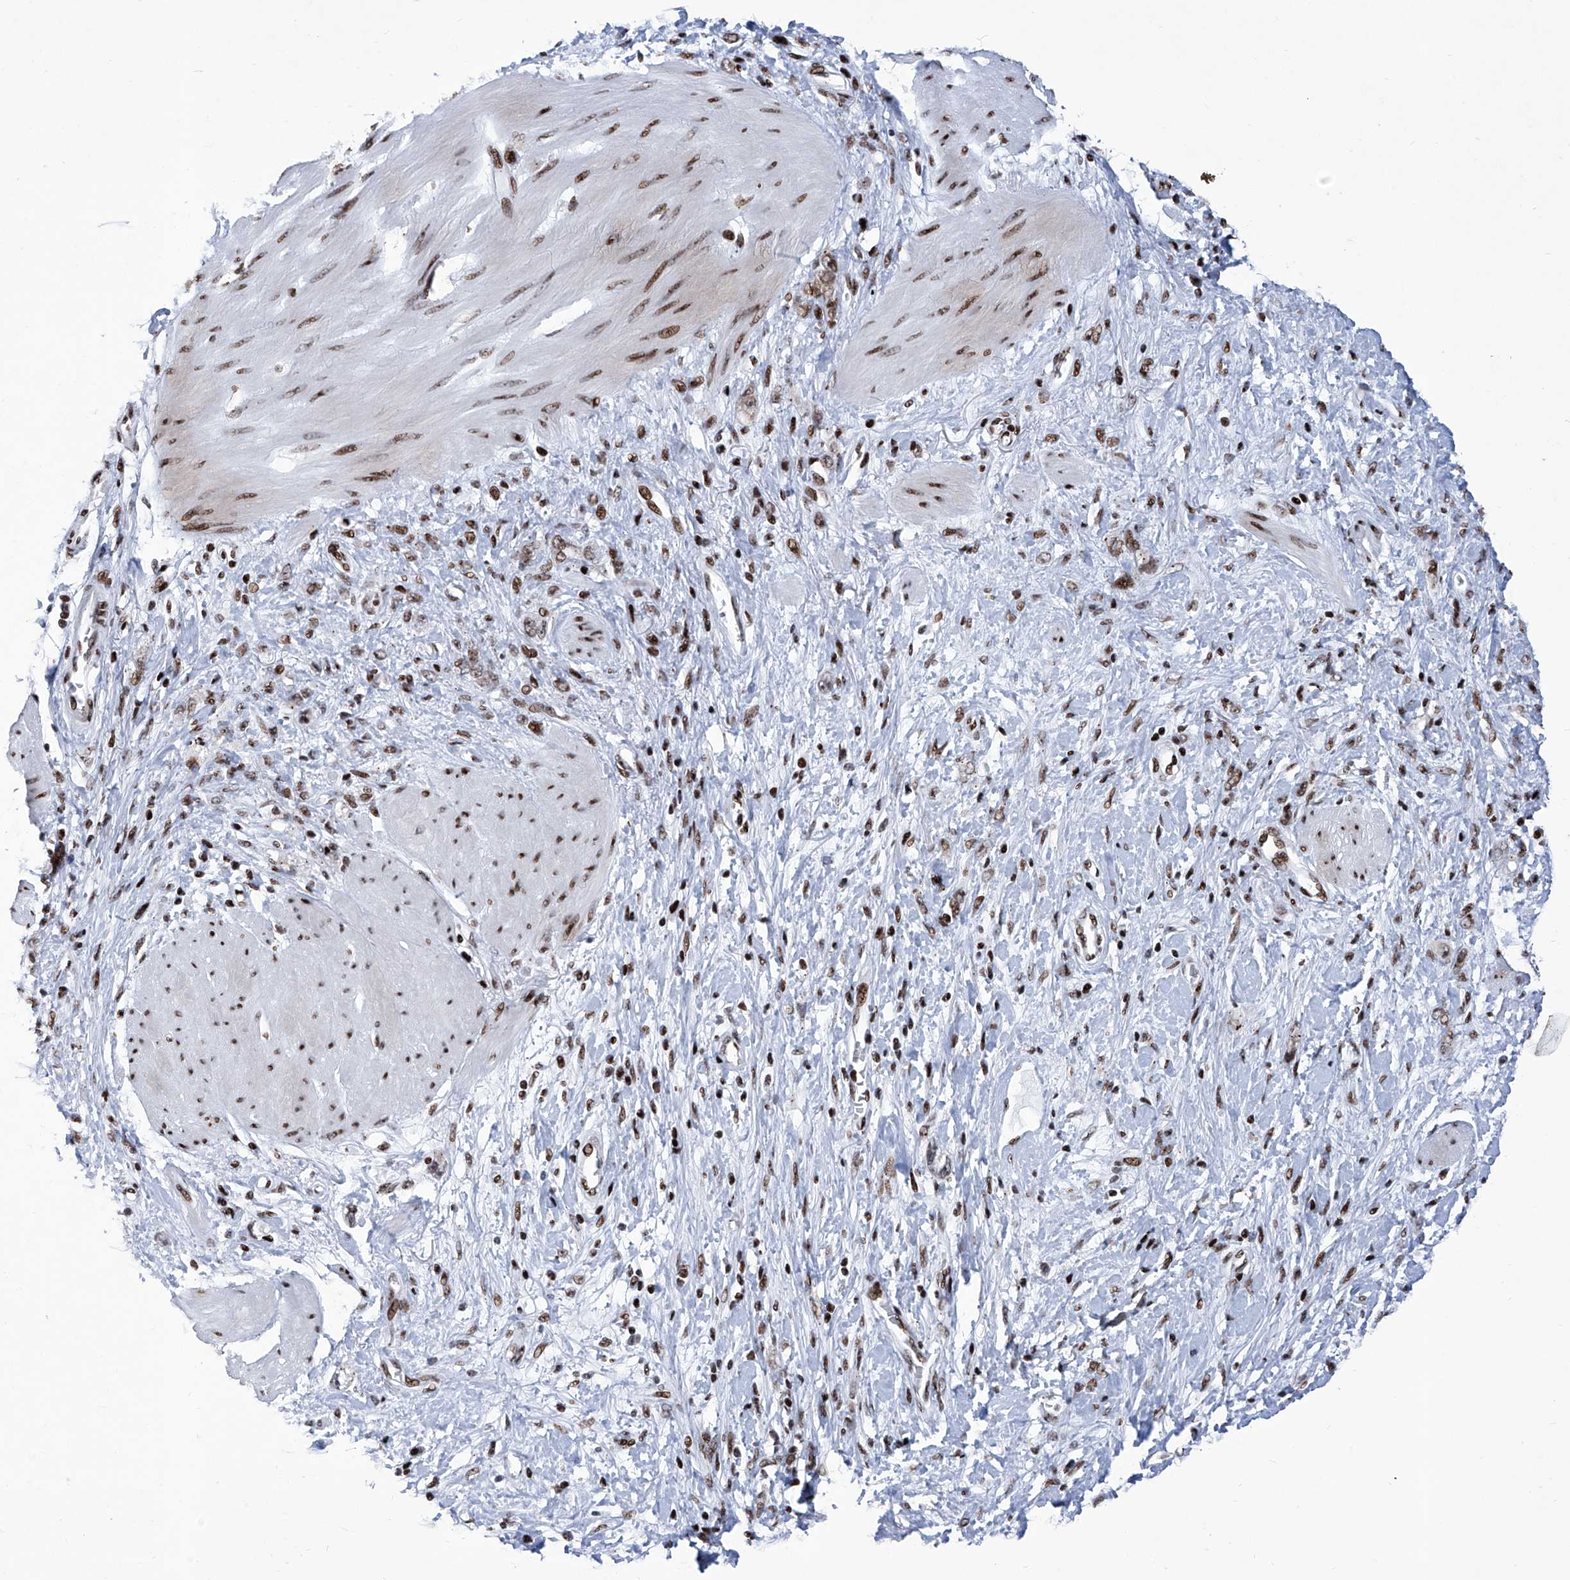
{"staining": {"intensity": "moderate", "quantity": ">75%", "location": "nuclear"}, "tissue": "stomach cancer", "cell_type": "Tumor cells", "image_type": "cancer", "snomed": [{"axis": "morphology", "description": "Adenocarcinoma, NOS"}, {"axis": "topography", "description": "Stomach"}], "caption": "Human adenocarcinoma (stomach) stained with a protein marker exhibits moderate staining in tumor cells.", "gene": "HEY2", "patient": {"sex": "female", "age": 76}}